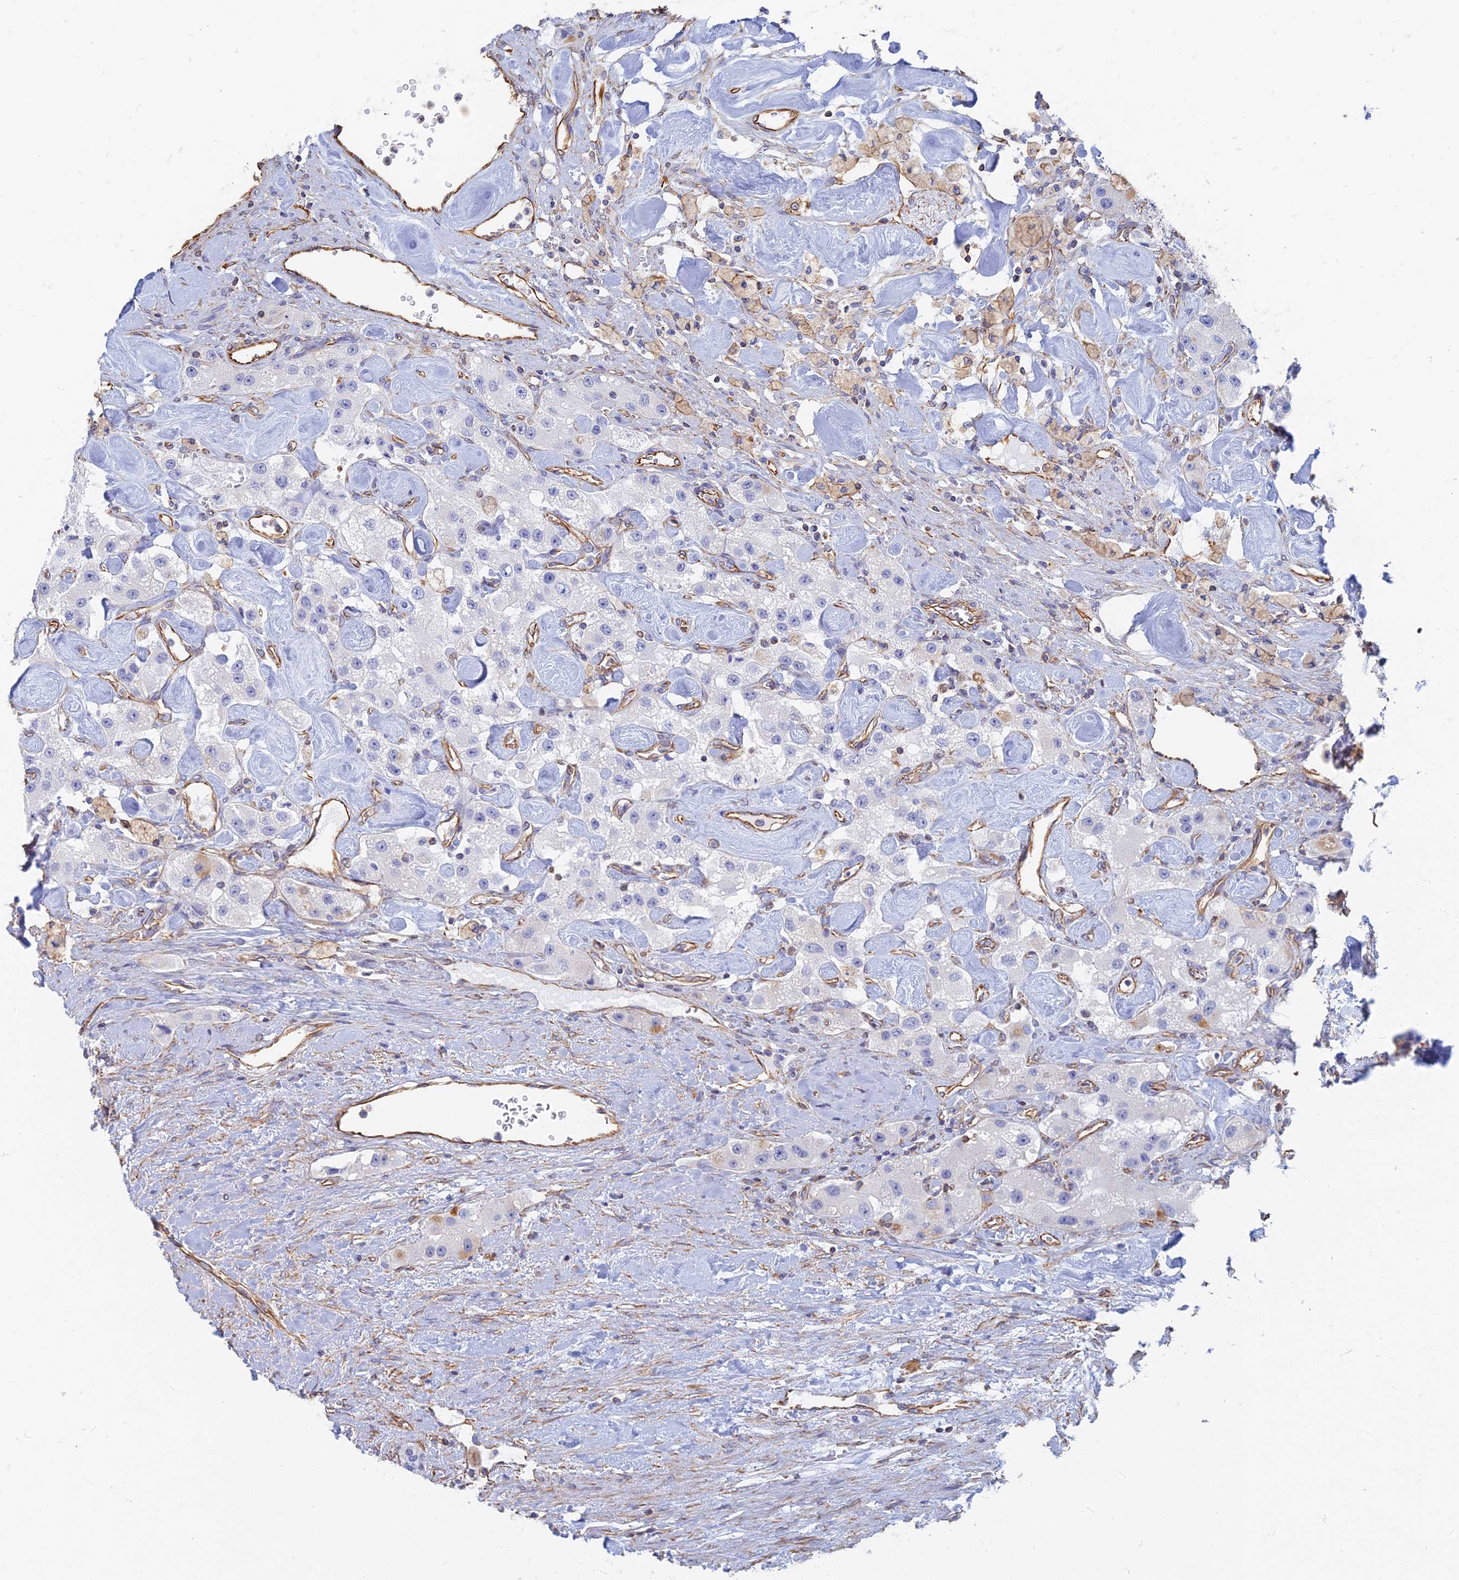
{"staining": {"intensity": "negative", "quantity": "none", "location": "none"}, "tissue": "carcinoid", "cell_type": "Tumor cells", "image_type": "cancer", "snomed": [{"axis": "morphology", "description": "Carcinoid, malignant, NOS"}, {"axis": "topography", "description": "Pancreas"}], "caption": "The micrograph displays no significant staining in tumor cells of carcinoid (malignant).", "gene": "RMC1", "patient": {"sex": "male", "age": 41}}